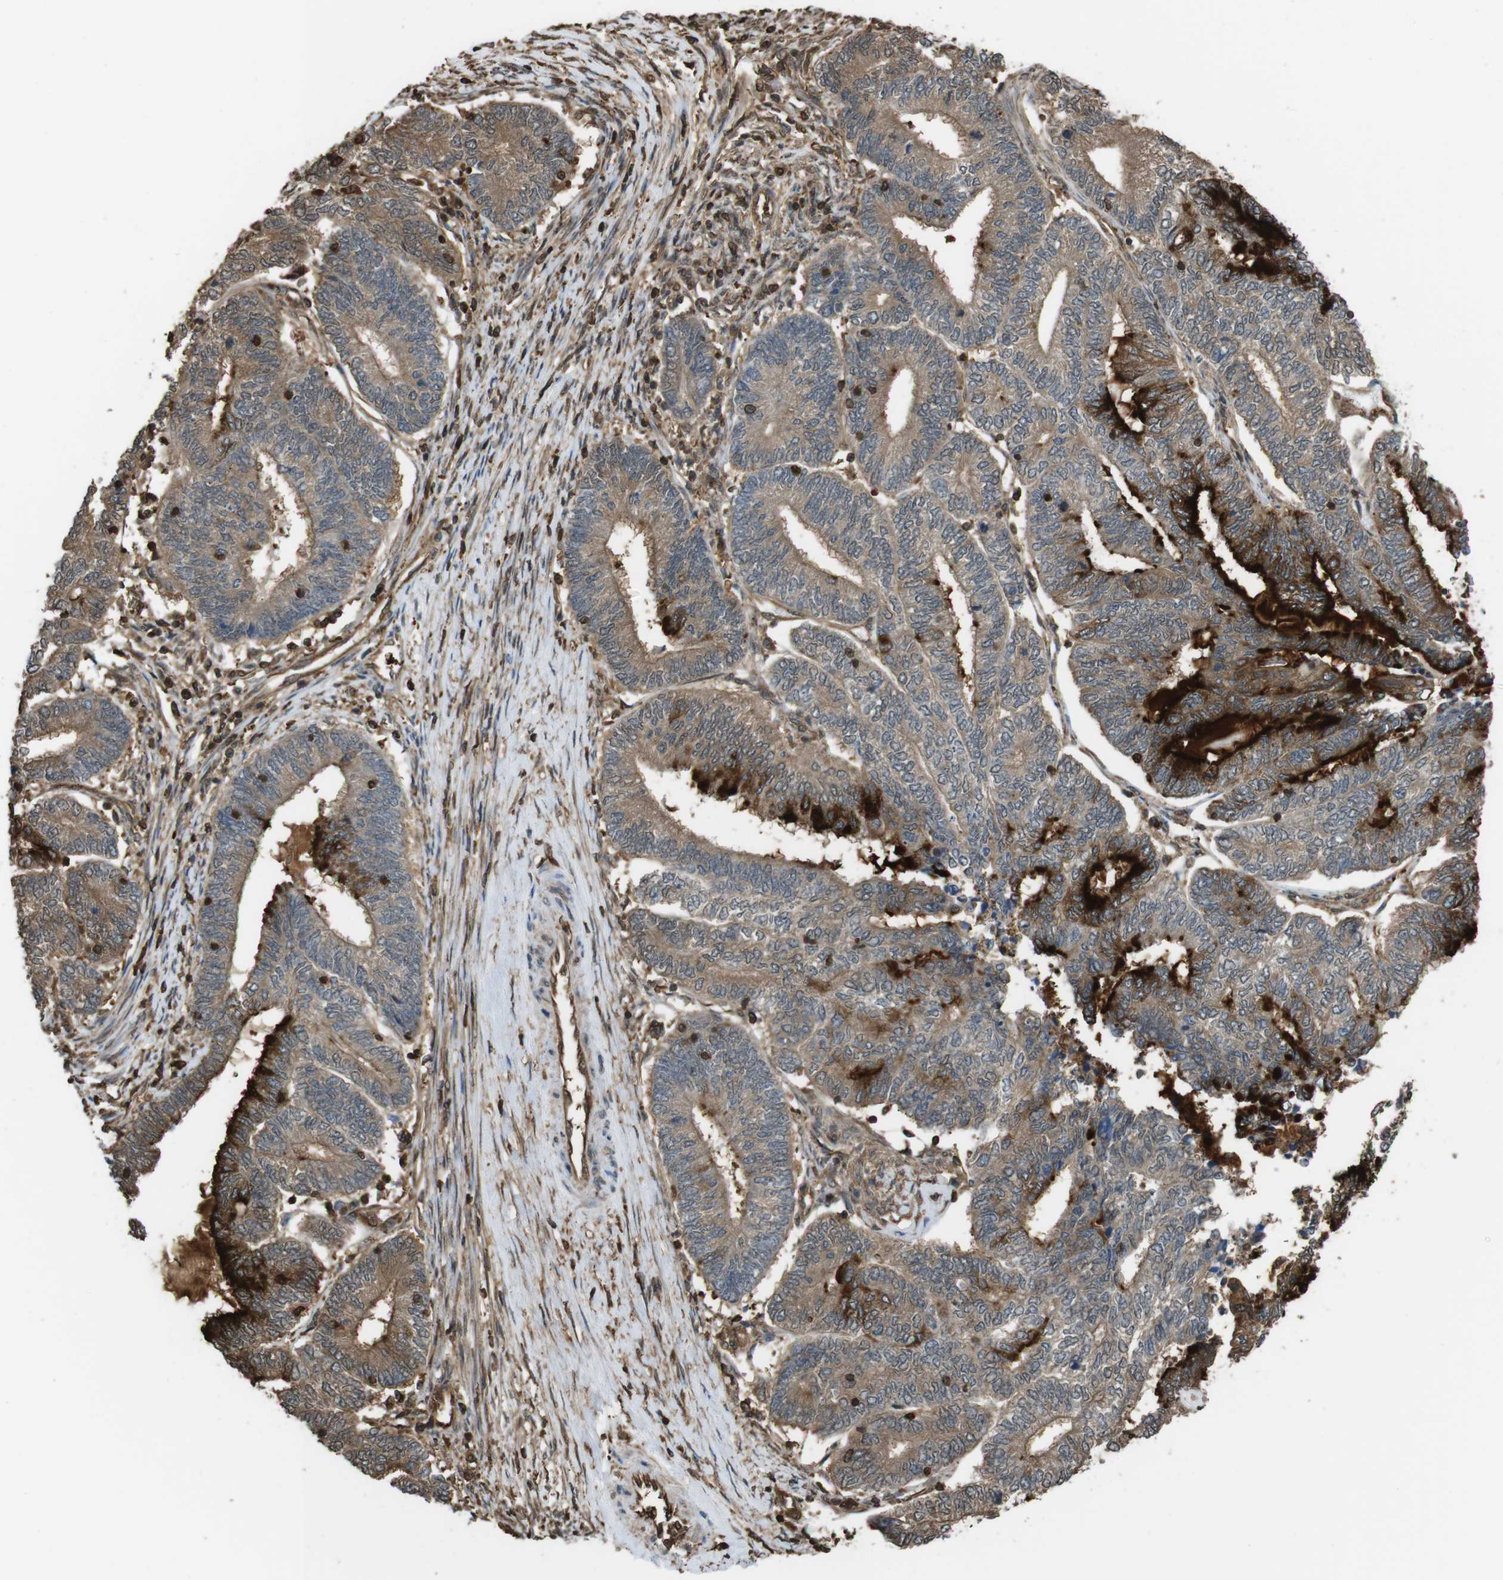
{"staining": {"intensity": "moderate", "quantity": ">75%", "location": "cytoplasmic/membranous"}, "tissue": "endometrial cancer", "cell_type": "Tumor cells", "image_type": "cancer", "snomed": [{"axis": "morphology", "description": "Adenocarcinoma, NOS"}, {"axis": "topography", "description": "Uterus"}, {"axis": "topography", "description": "Endometrium"}], "caption": "Adenocarcinoma (endometrial) stained with a brown dye displays moderate cytoplasmic/membranous positive positivity in approximately >75% of tumor cells.", "gene": "ARHGDIA", "patient": {"sex": "female", "age": 70}}